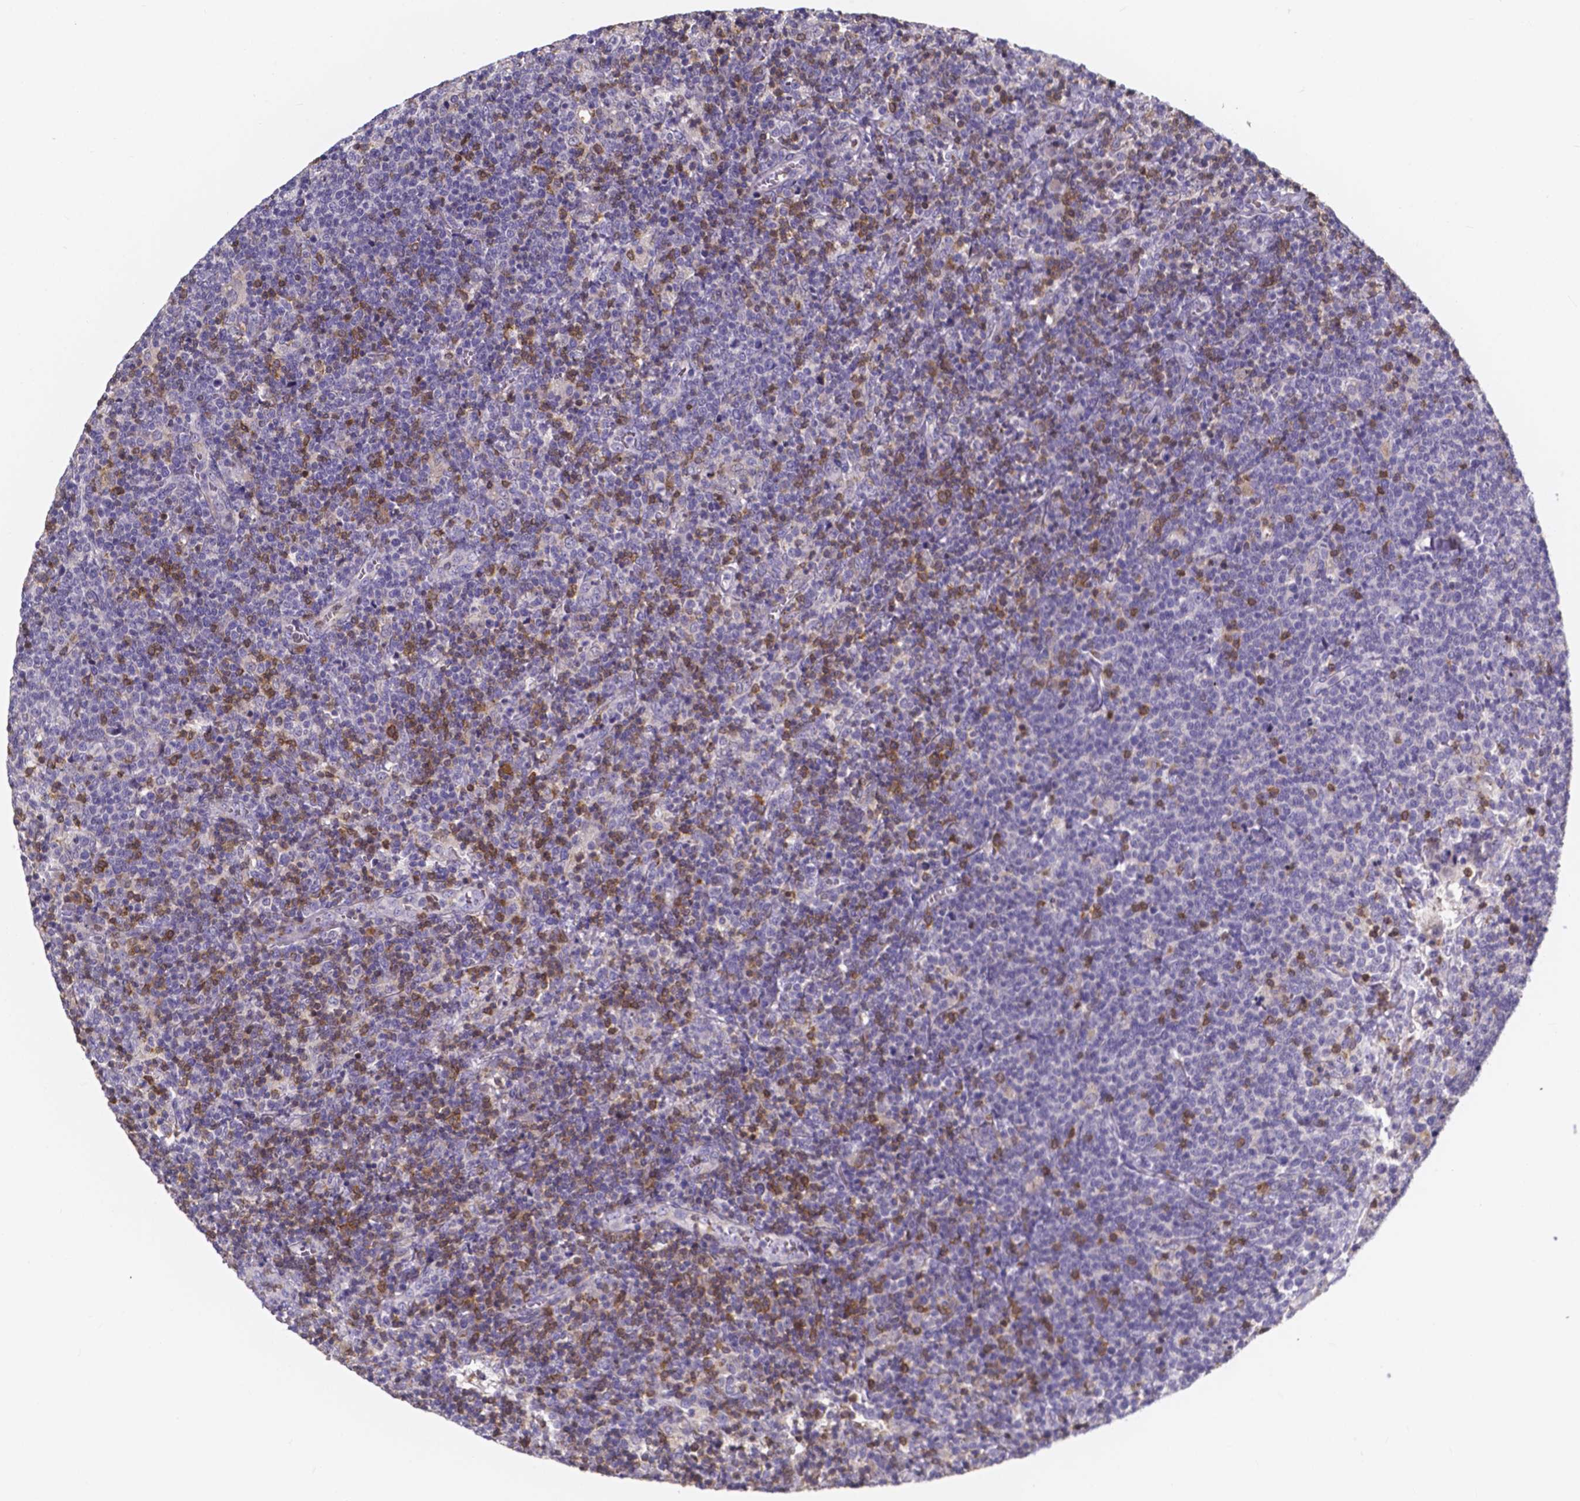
{"staining": {"intensity": "moderate", "quantity": "<25%", "location": "cytoplasmic/membranous"}, "tissue": "lymphoma", "cell_type": "Tumor cells", "image_type": "cancer", "snomed": [{"axis": "morphology", "description": "Malignant lymphoma, non-Hodgkin's type, High grade"}, {"axis": "topography", "description": "Lymph node"}], "caption": "Immunohistochemical staining of human high-grade malignant lymphoma, non-Hodgkin's type demonstrates low levels of moderate cytoplasmic/membranous staining in about <25% of tumor cells. The staining was performed using DAB (3,3'-diaminobenzidine) to visualize the protein expression in brown, while the nuclei were stained in blue with hematoxylin (Magnification: 20x).", "gene": "THEMIS", "patient": {"sex": "male", "age": 61}}